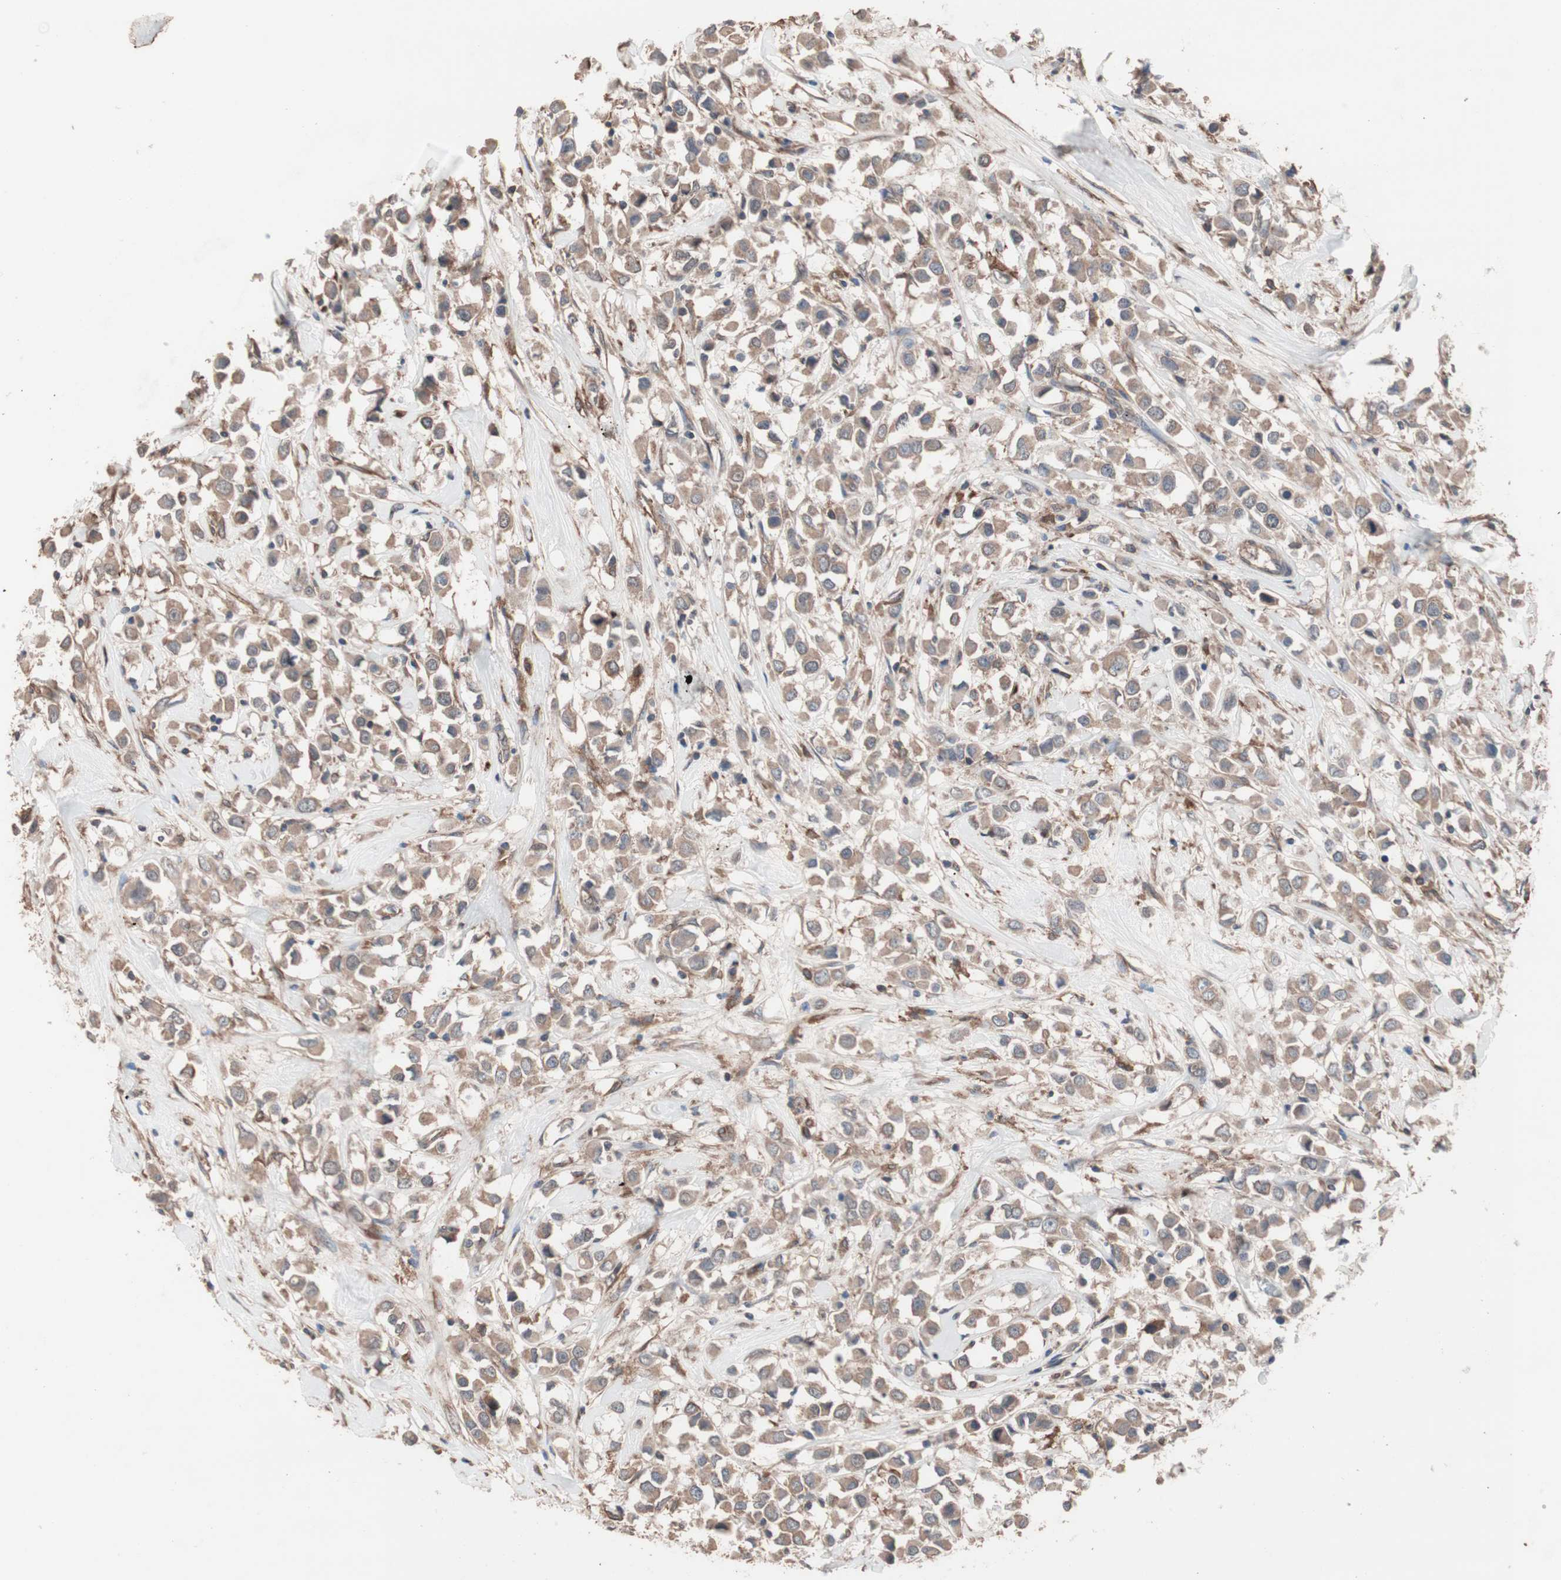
{"staining": {"intensity": "moderate", "quantity": ">75%", "location": "cytoplasmic/membranous"}, "tissue": "breast cancer", "cell_type": "Tumor cells", "image_type": "cancer", "snomed": [{"axis": "morphology", "description": "Duct carcinoma"}, {"axis": "topography", "description": "Breast"}], "caption": "Brown immunohistochemical staining in breast intraductal carcinoma demonstrates moderate cytoplasmic/membranous staining in approximately >75% of tumor cells.", "gene": "ATG7", "patient": {"sex": "female", "age": 61}}